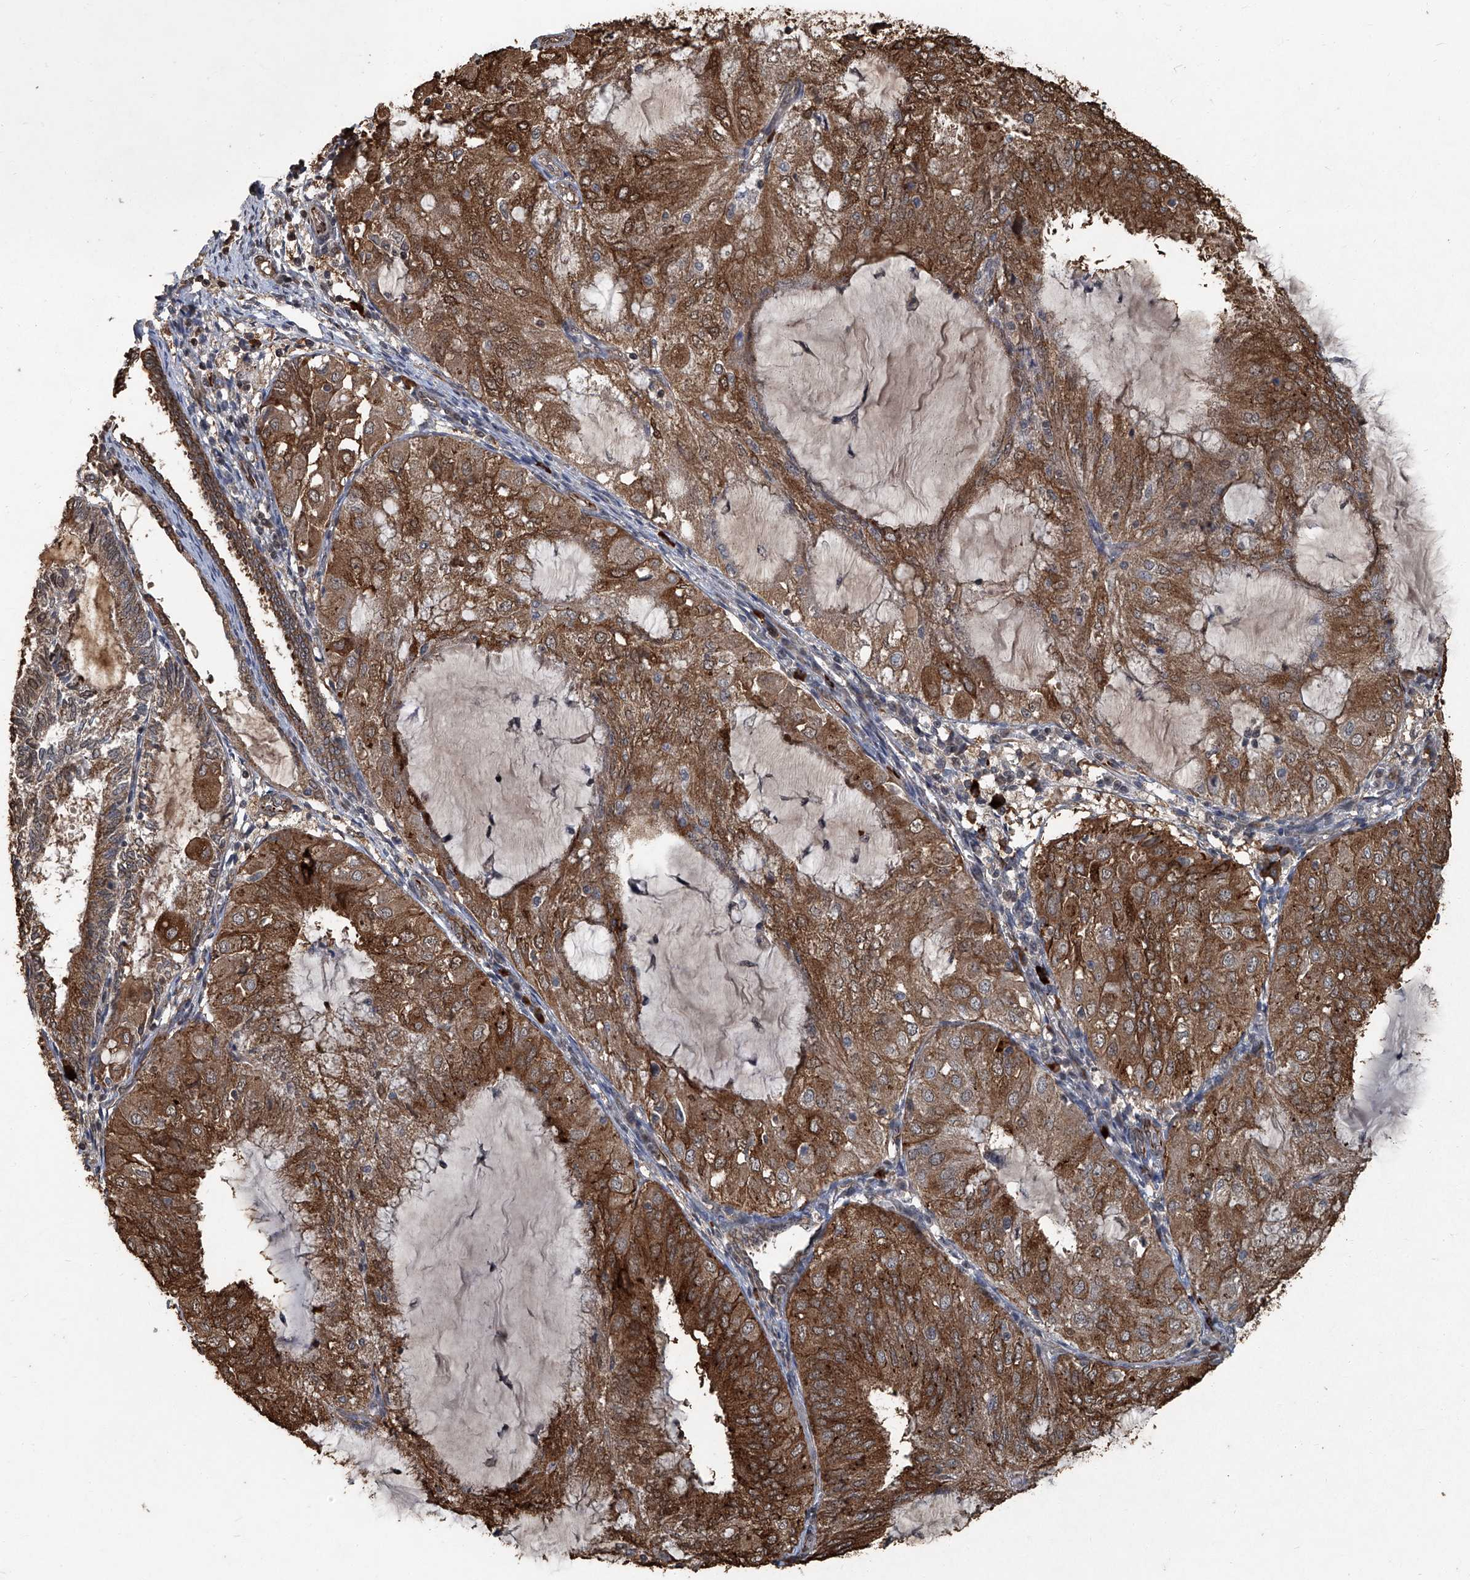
{"staining": {"intensity": "moderate", "quantity": ">75%", "location": "cytoplasmic/membranous"}, "tissue": "endometrial cancer", "cell_type": "Tumor cells", "image_type": "cancer", "snomed": [{"axis": "morphology", "description": "Adenocarcinoma, NOS"}, {"axis": "topography", "description": "Endometrium"}], "caption": "Protein staining shows moderate cytoplasmic/membranous expression in about >75% of tumor cells in endometrial cancer.", "gene": "GPR132", "patient": {"sex": "female", "age": 81}}